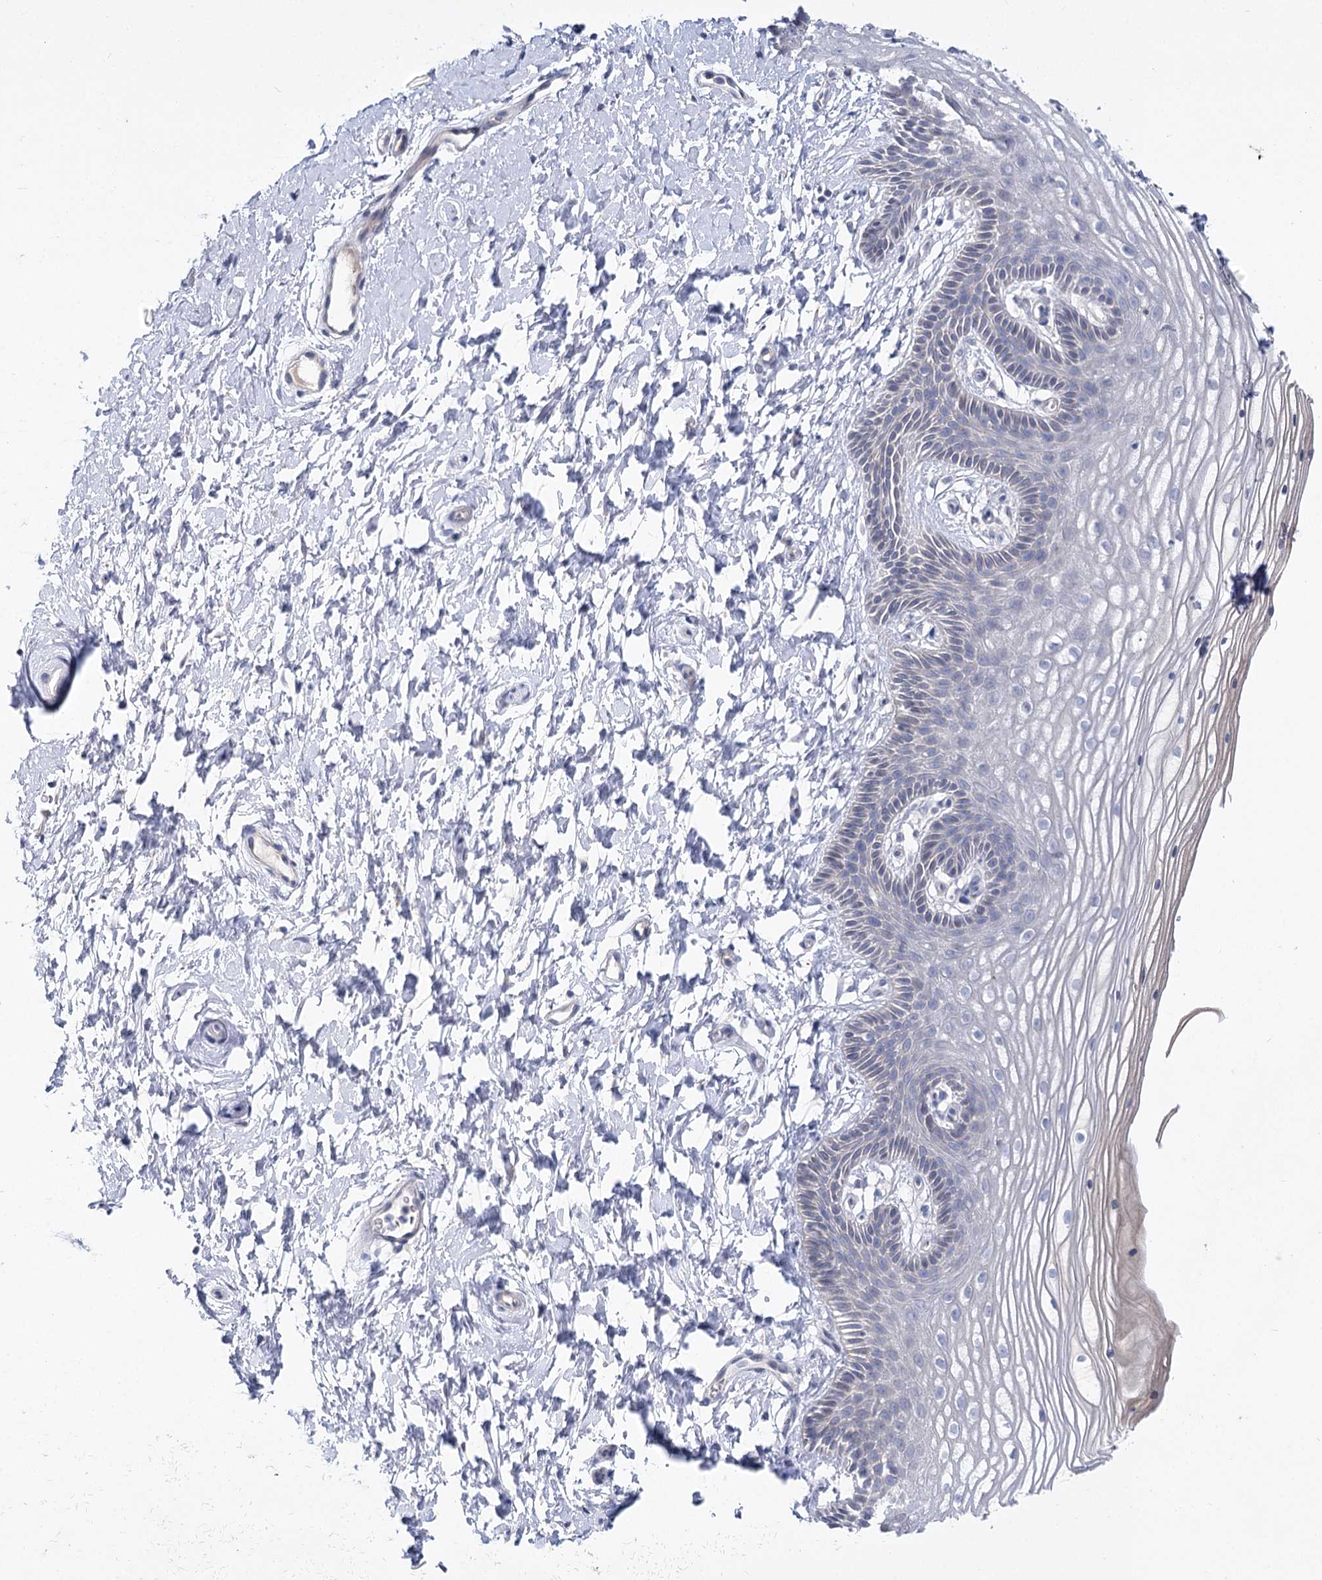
{"staining": {"intensity": "weak", "quantity": "<25%", "location": "cytoplasmic/membranous"}, "tissue": "vagina", "cell_type": "Squamous epithelial cells", "image_type": "normal", "snomed": [{"axis": "morphology", "description": "Normal tissue, NOS"}, {"axis": "topography", "description": "Vagina"}, {"axis": "topography", "description": "Cervix"}], "caption": "IHC image of unremarkable vagina: vagina stained with DAB (3,3'-diaminobenzidine) displays no significant protein expression in squamous epithelial cells.", "gene": "LRRC14B", "patient": {"sex": "female", "age": 40}}